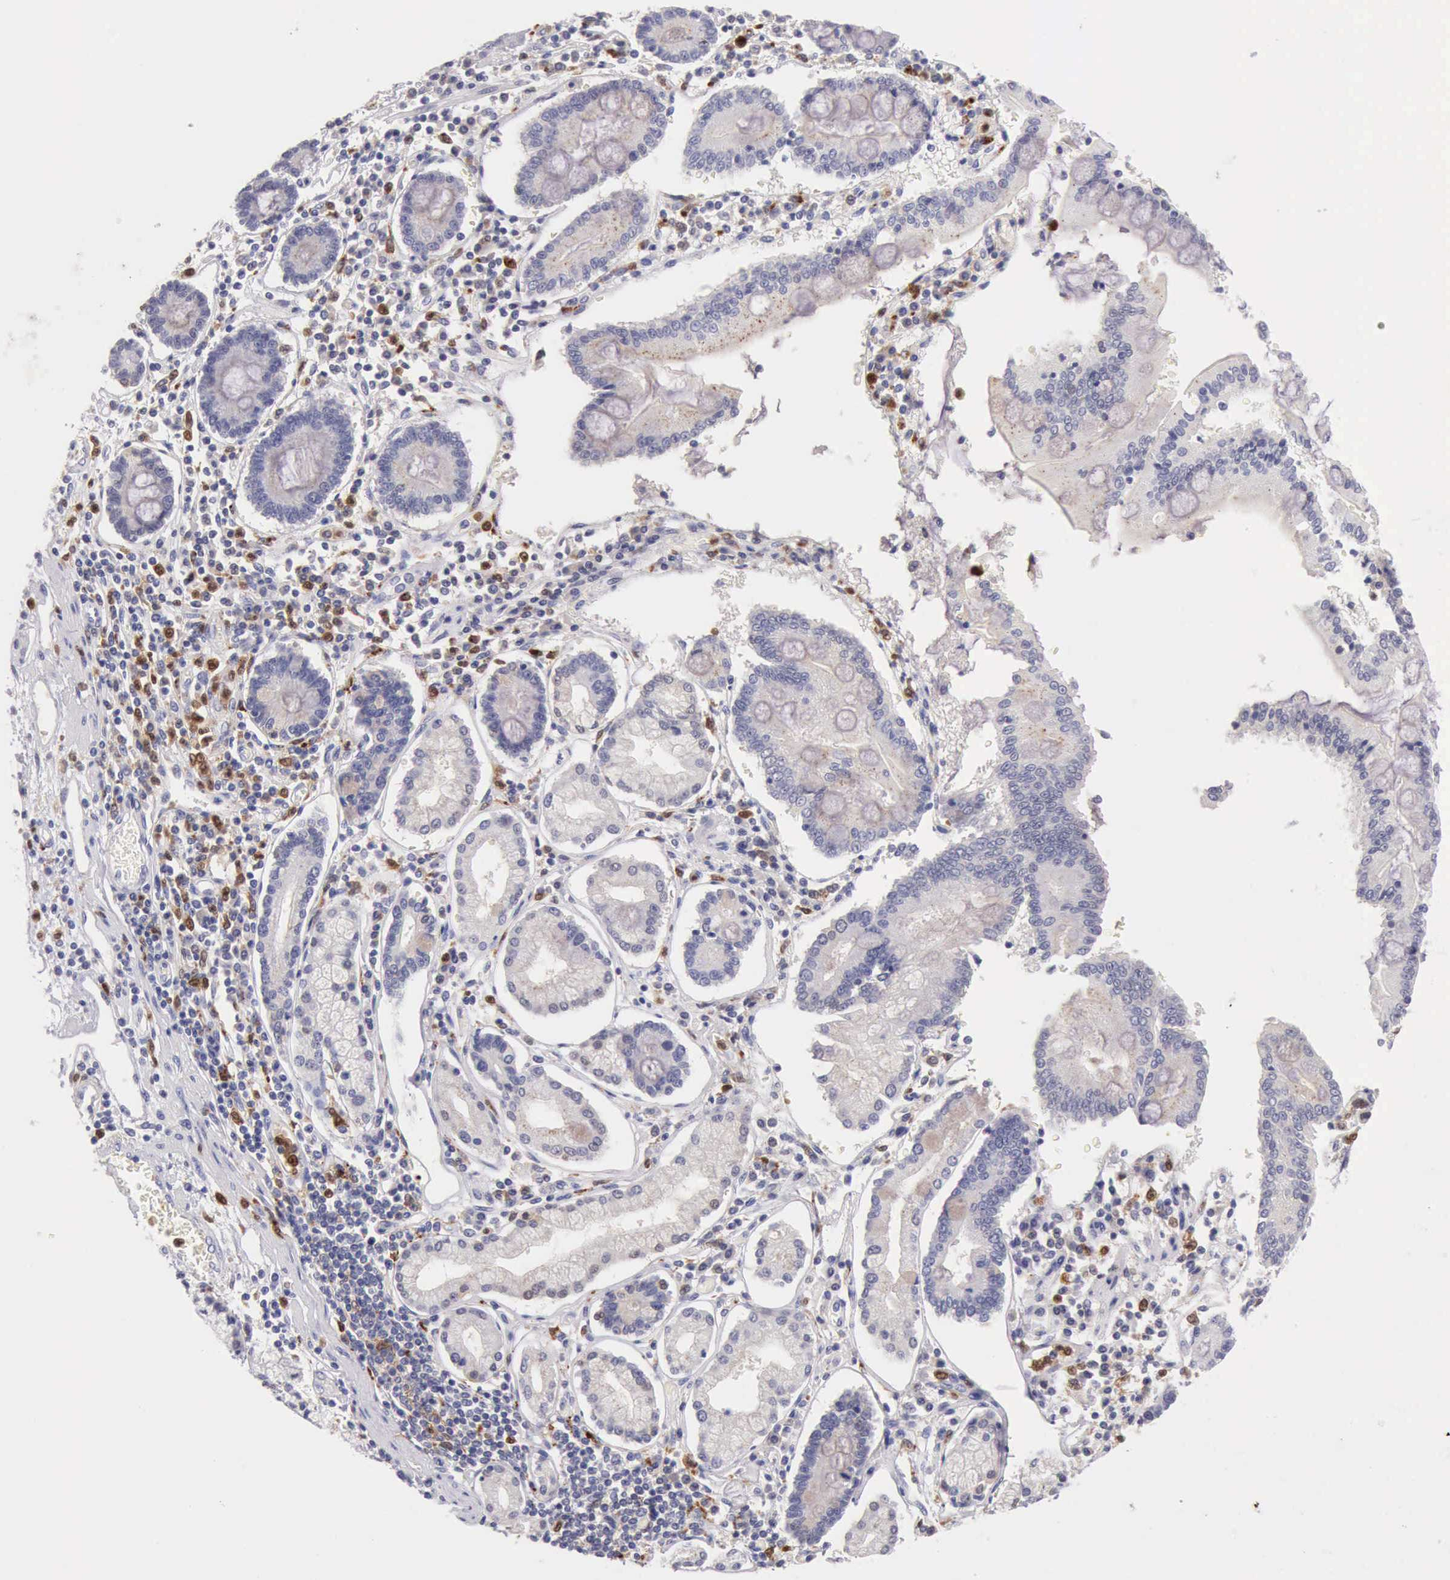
{"staining": {"intensity": "negative", "quantity": "none", "location": "none"}, "tissue": "pancreatic cancer", "cell_type": "Tumor cells", "image_type": "cancer", "snomed": [{"axis": "morphology", "description": "Adenocarcinoma, NOS"}, {"axis": "topography", "description": "Pancreas"}], "caption": "A micrograph of human pancreatic cancer (adenocarcinoma) is negative for staining in tumor cells.", "gene": "CSTA", "patient": {"sex": "female", "age": 57}}